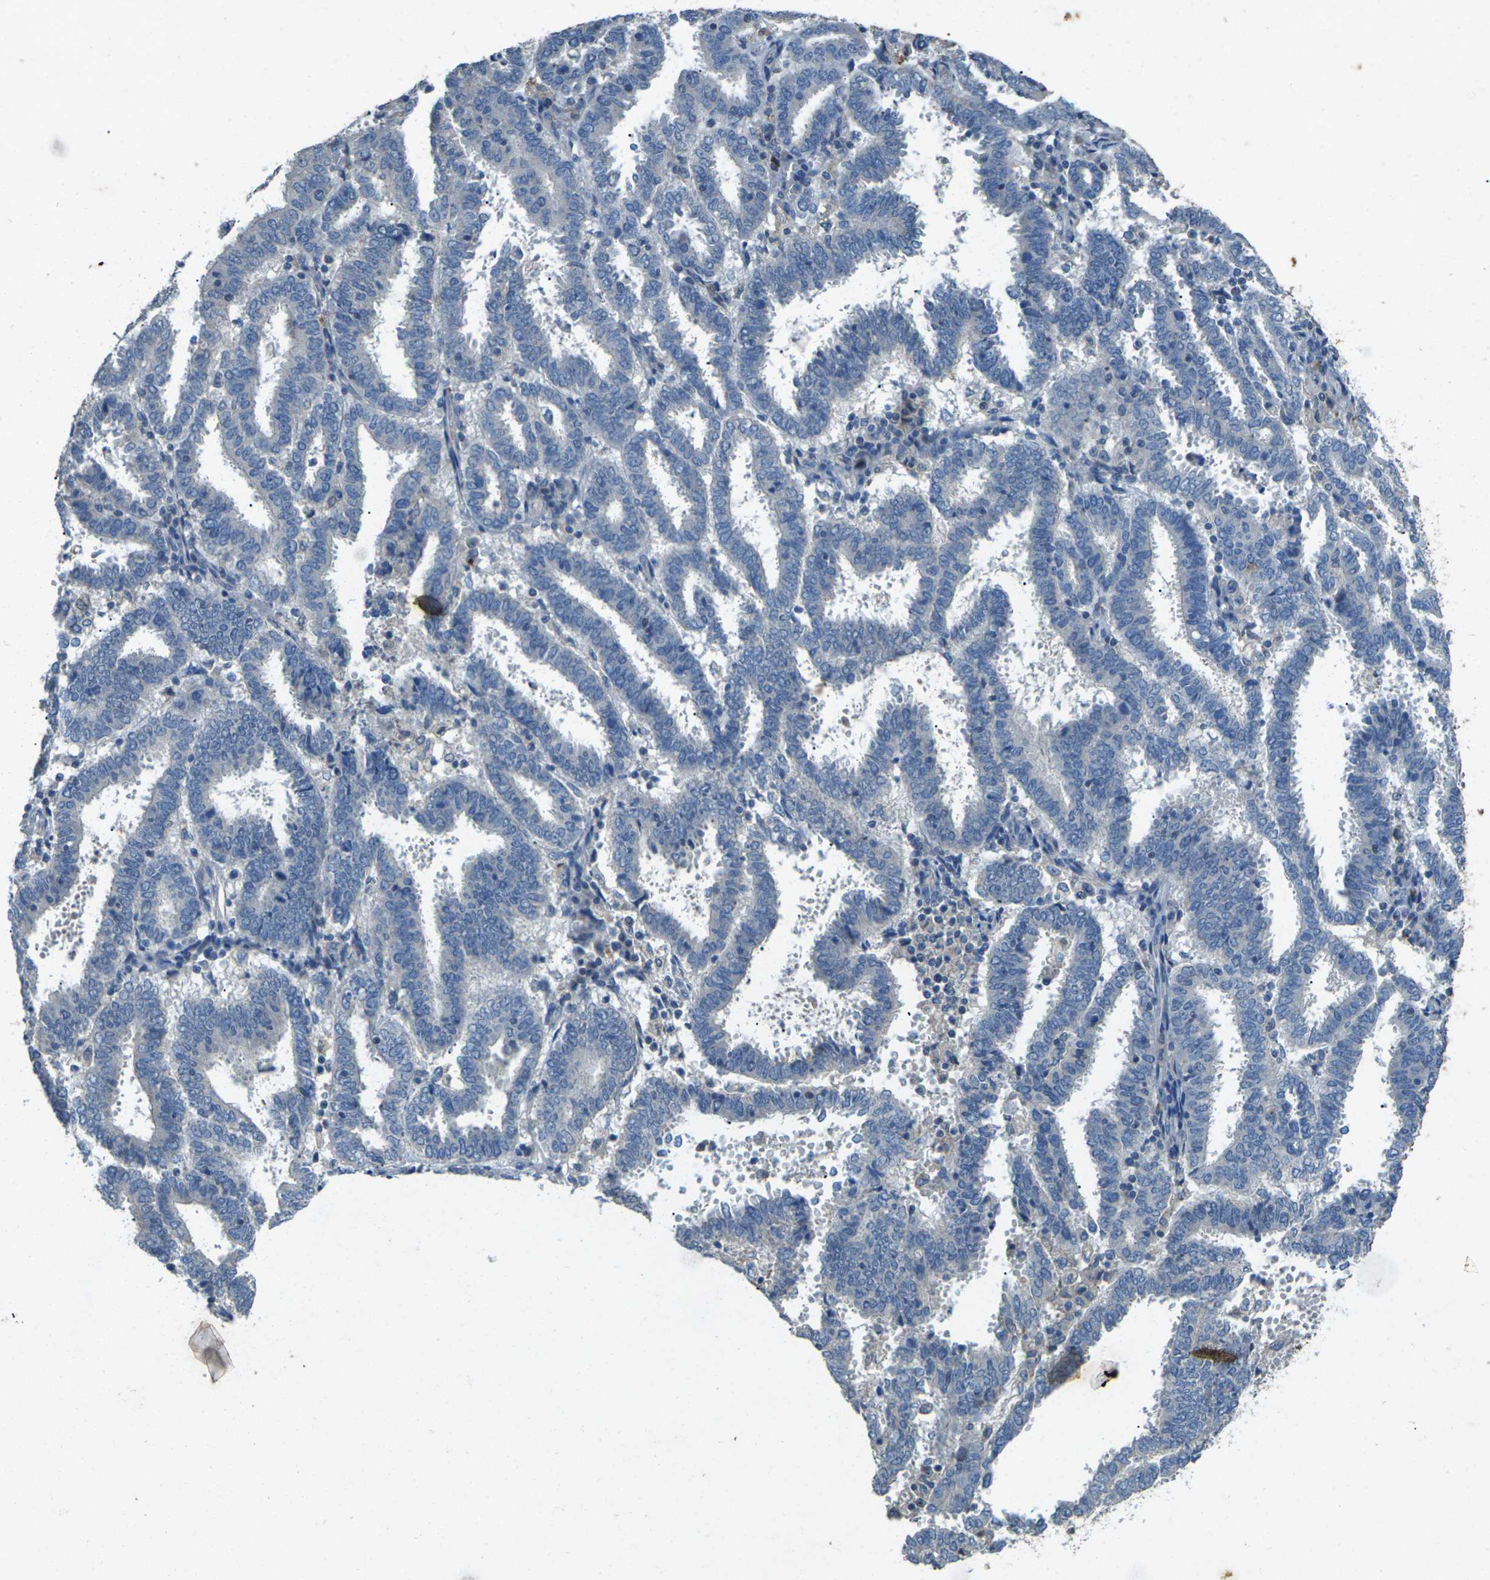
{"staining": {"intensity": "moderate", "quantity": "<25%", "location": "cytoplasmic/membranous"}, "tissue": "endometrial cancer", "cell_type": "Tumor cells", "image_type": "cancer", "snomed": [{"axis": "morphology", "description": "Adenocarcinoma, NOS"}, {"axis": "topography", "description": "Uterus"}], "caption": "IHC of endometrial cancer (adenocarcinoma) demonstrates low levels of moderate cytoplasmic/membranous expression in about <25% of tumor cells.", "gene": "SIGLEC14", "patient": {"sex": "female", "age": 83}}